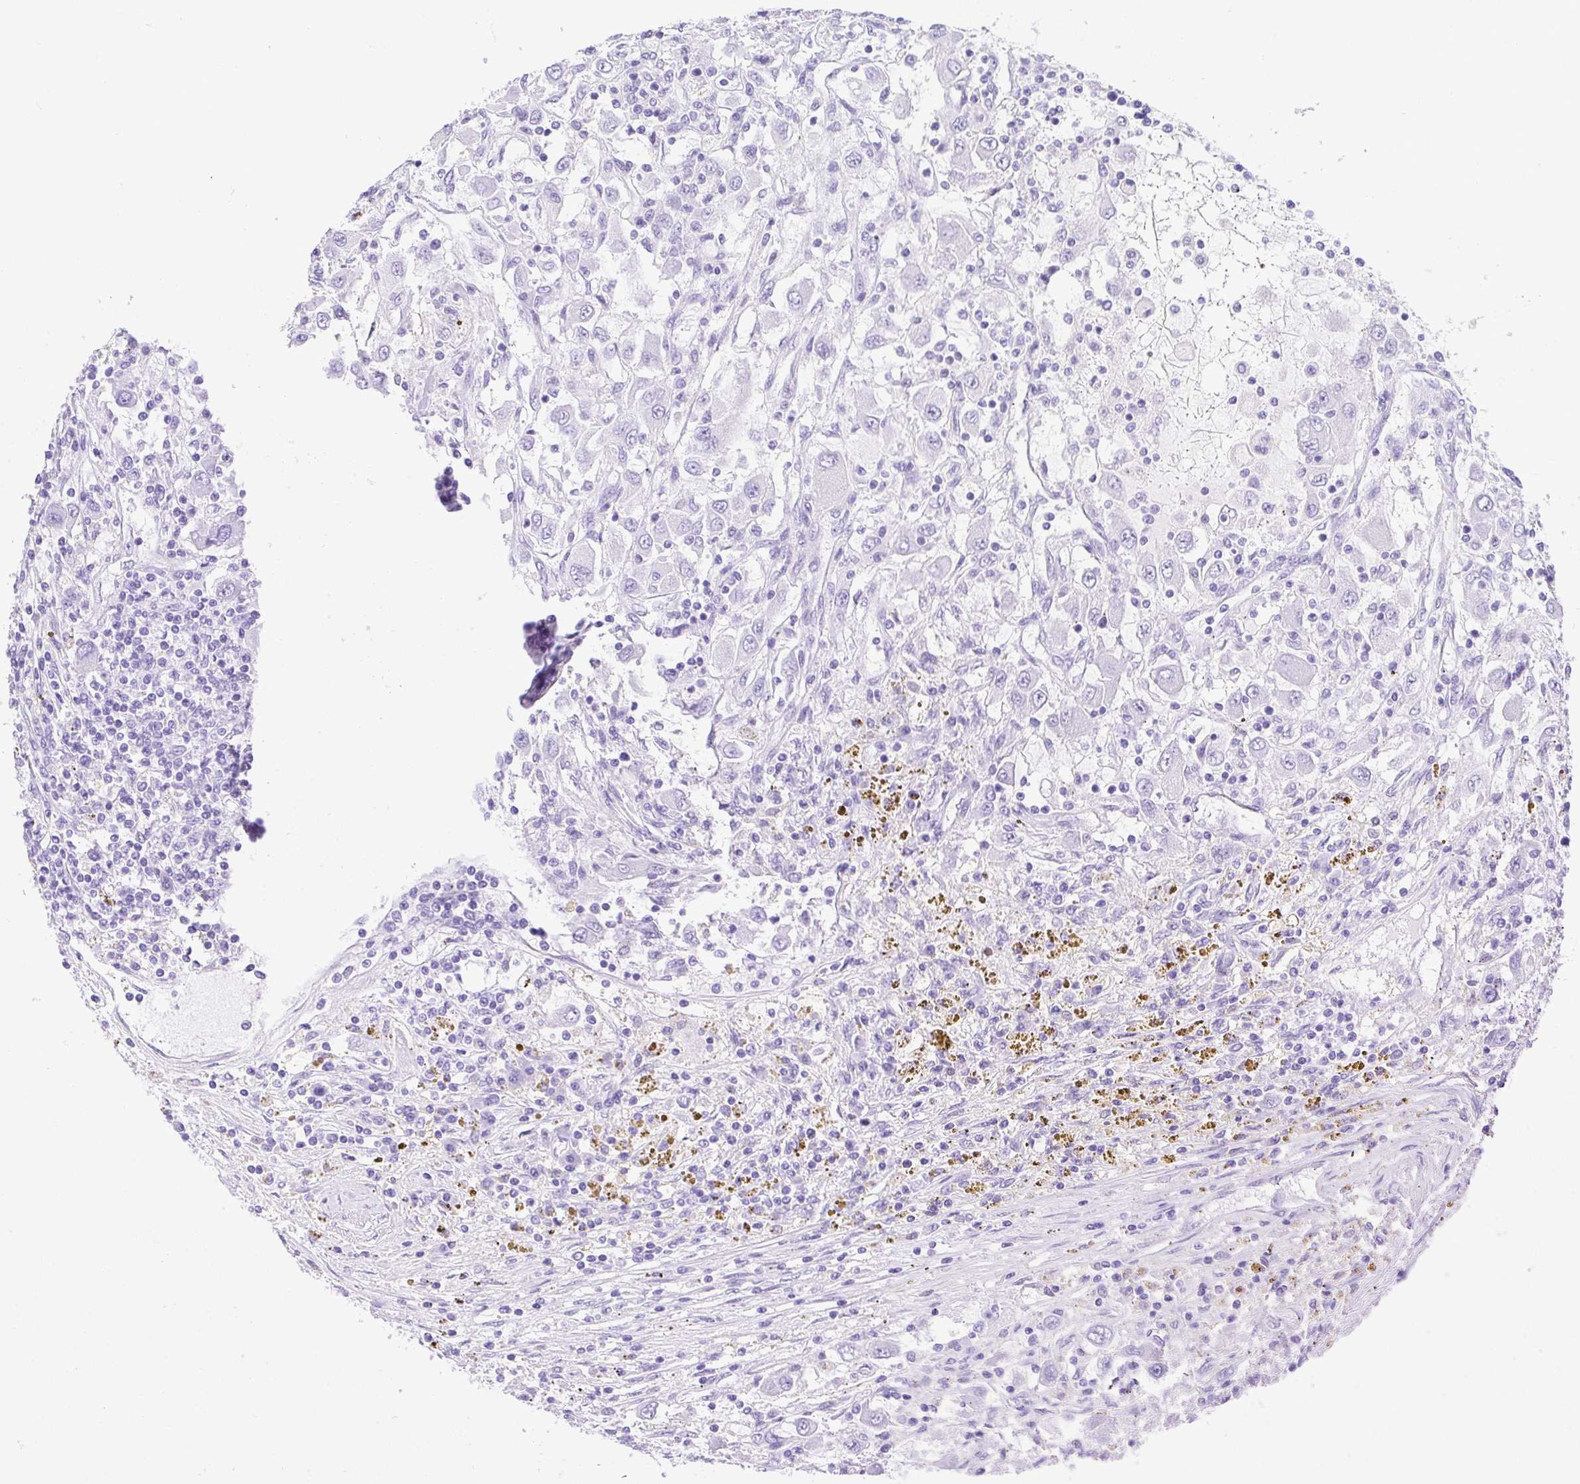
{"staining": {"intensity": "negative", "quantity": "none", "location": "none"}, "tissue": "renal cancer", "cell_type": "Tumor cells", "image_type": "cancer", "snomed": [{"axis": "morphology", "description": "Adenocarcinoma, NOS"}, {"axis": "topography", "description": "Kidney"}], "caption": "IHC of human renal adenocarcinoma exhibits no positivity in tumor cells.", "gene": "CDSN", "patient": {"sex": "female", "age": 67}}